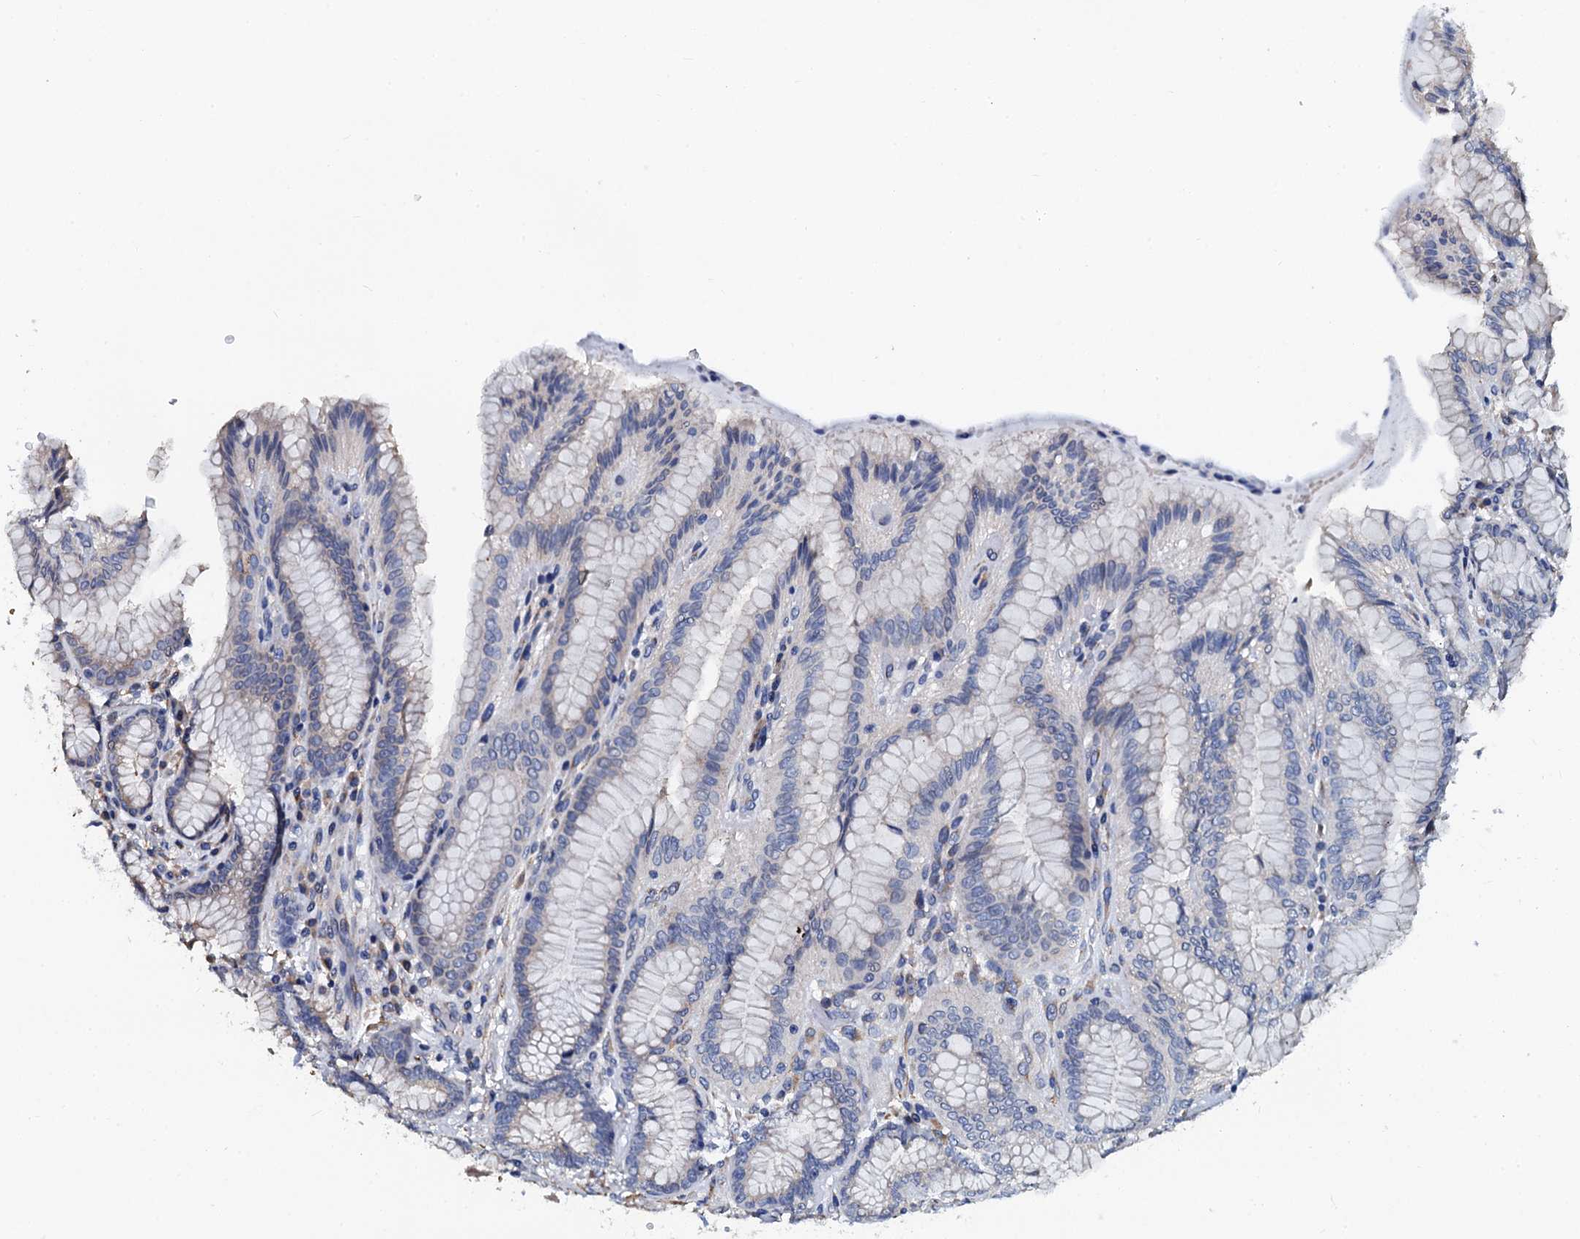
{"staining": {"intensity": "negative", "quantity": "none", "location": "none"}, "tissue": "stomach", "cell_type": "Glandular cells", "image_type": "normal", "snomed": [{"axis": "morphology", "description": "Normal tissue, NOS"}, {"axis": "topography", "description": "Stomach, upper"}, {"axis": "topography", "description": "Stomach, lower"}], "caption": "DAB immunohistochemical staining of unremarkable stomach reveals no significant staining in glandular cells.", "gene": "AKAP3", "patient": {"sex": "female", "age": 76}}